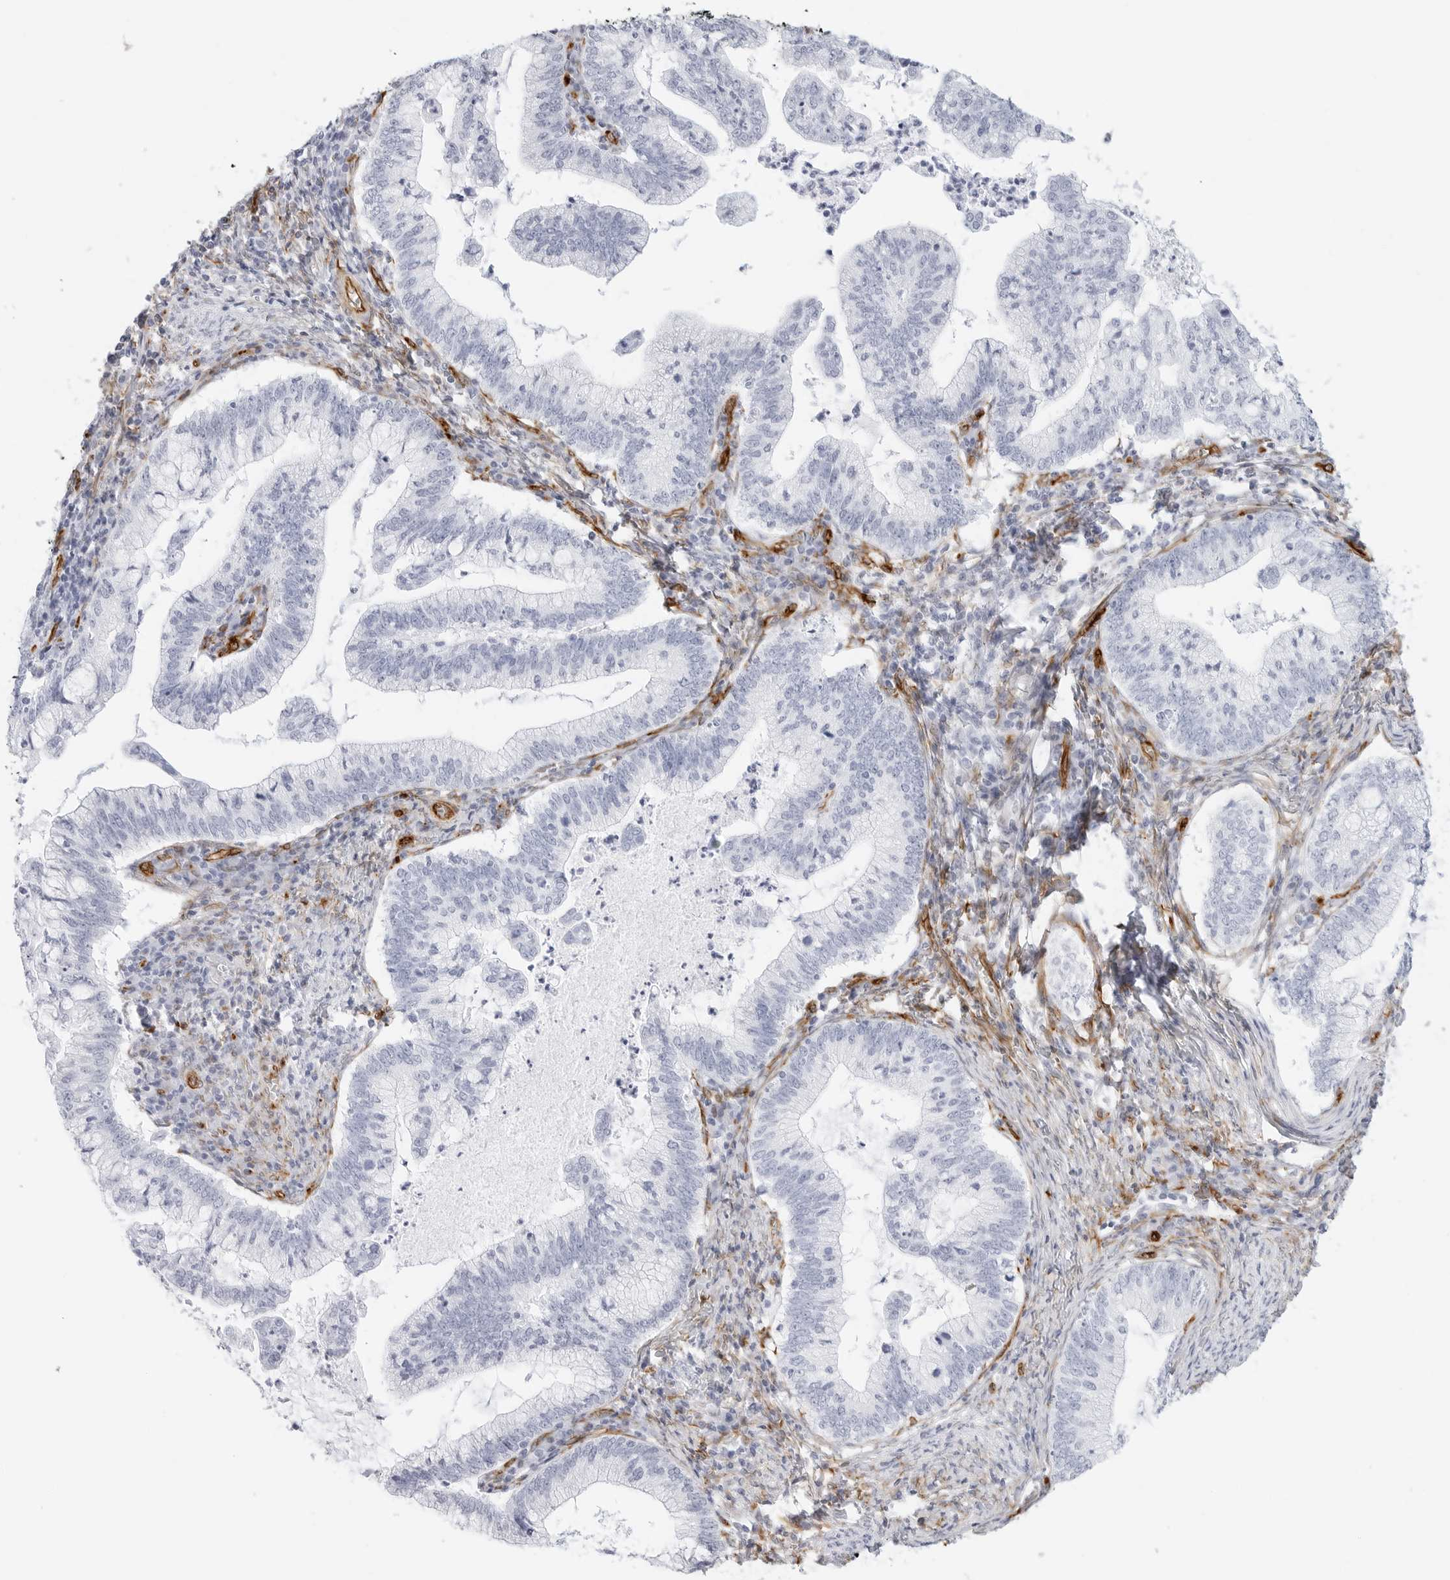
{"staining": {"intensity": "negative", "quantity": "none", "location": "none"}, "tissue": "cervical cancer", "cell_type": "Tumor cells", "image_type": "cancer", "snomed": [{"axis": "morphology", "description": "Adenocarcinoma, NOS"}, {"axis": "topography", "description": "Cervix"}], "caption": "There is no significant staining in tumor cells of adenocarcinoma (cervical).", "gene": "NES", "patient": {"sex": "female", "age": 36}}